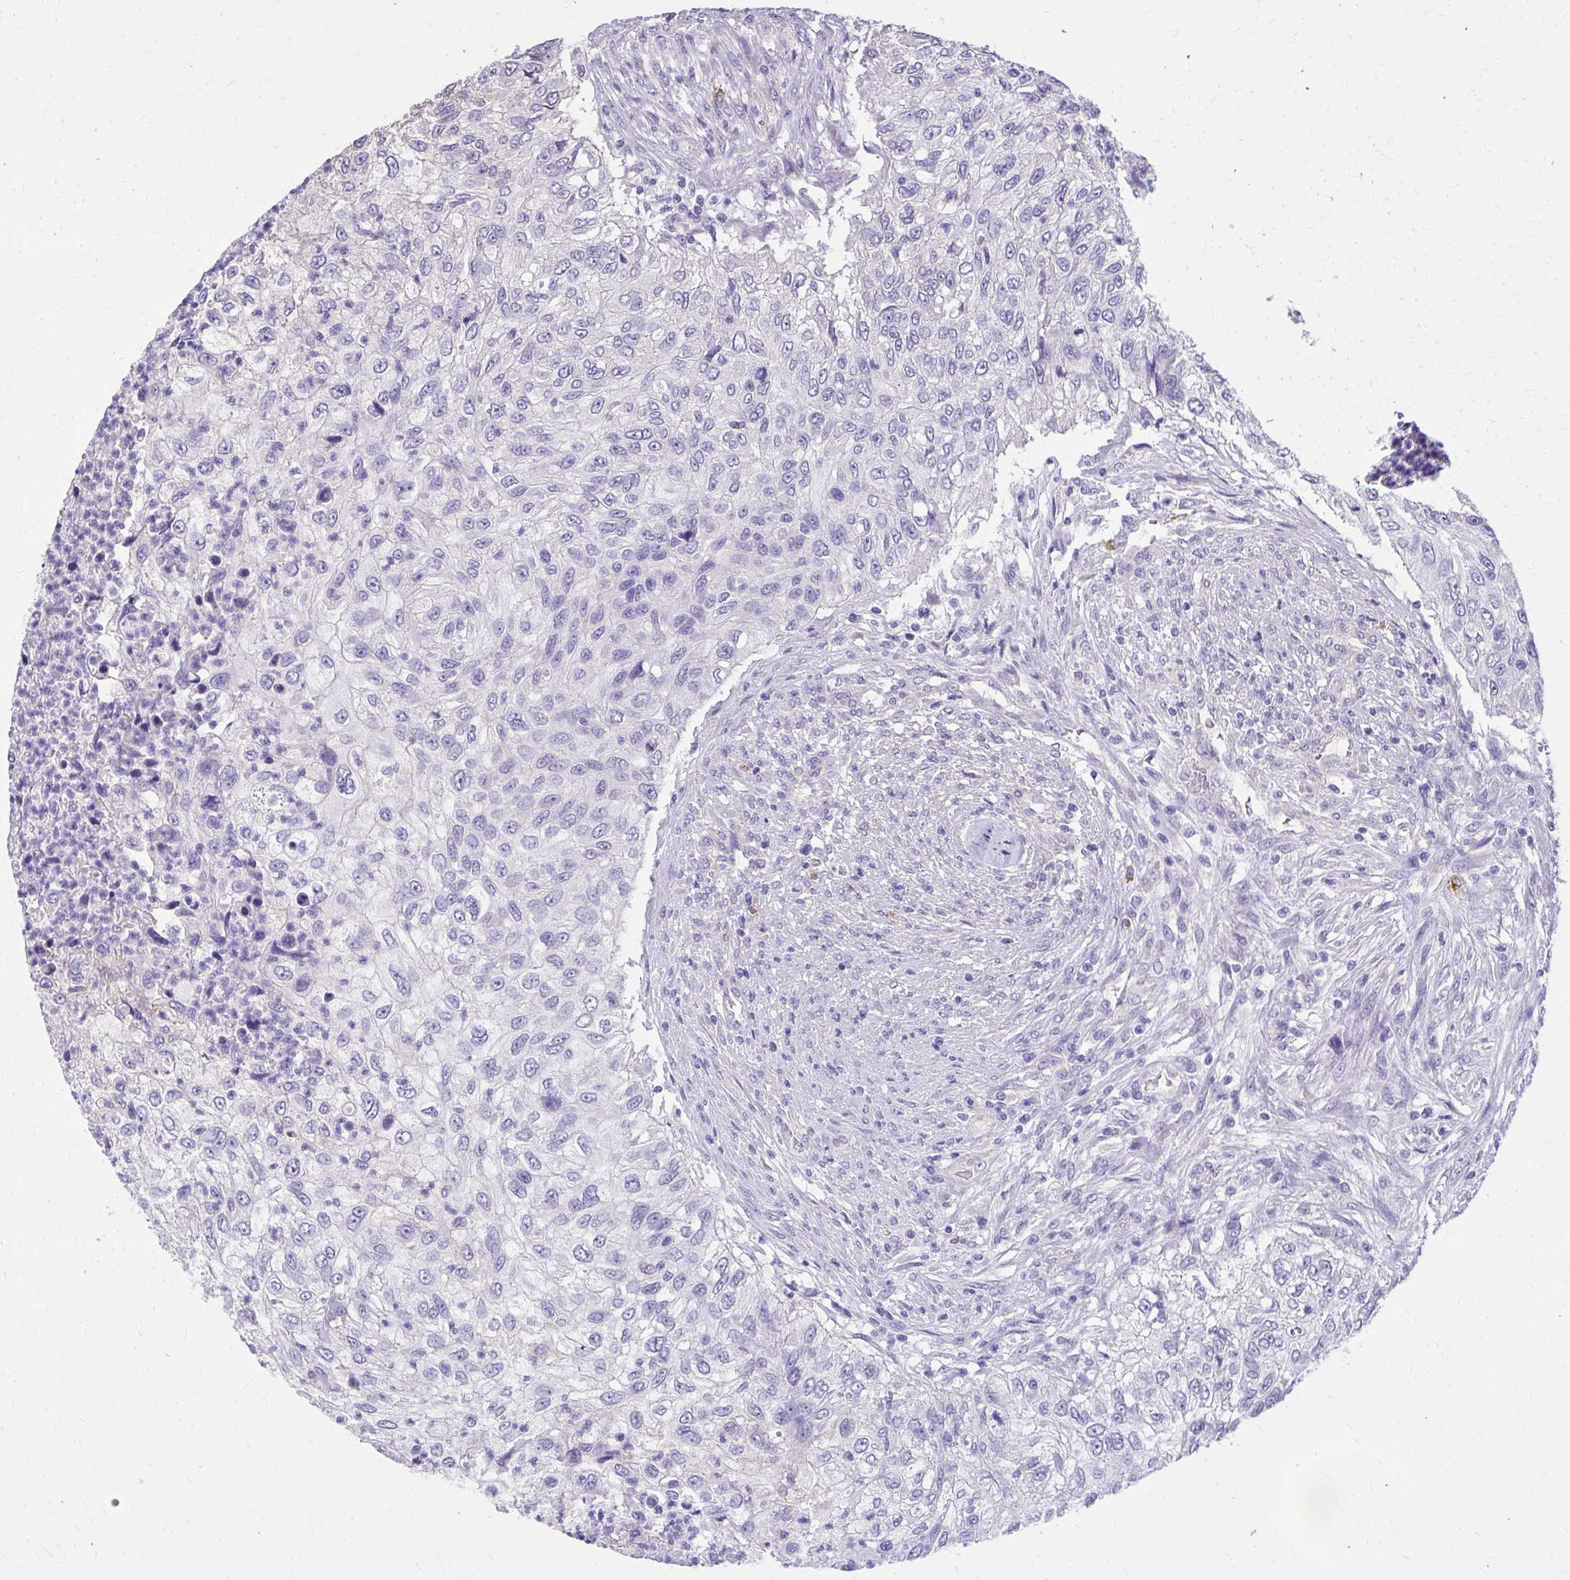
{"staining": {"intensity": "weak", "quantity": "<25%", "location": "cytoplasmic/membranous"}, "tissue": "urothelial cancer", "cell_type": "Tumor cells", "image_type": "cancer", "snomed": [{"axis": "morphology", "description": "Urothelial carcinoma, High grade"}, {"axis": "topography", "description": "Urinary bladder"}], "caption": "High magnification brightfield microscopy of urothelial cancer stained with DAB (brown) and counterstained with hematoxylin (blue): tumor cells show no significant expression.", "gene": "EPB41L1", "patient": {"sex": "female", "age": 60}}